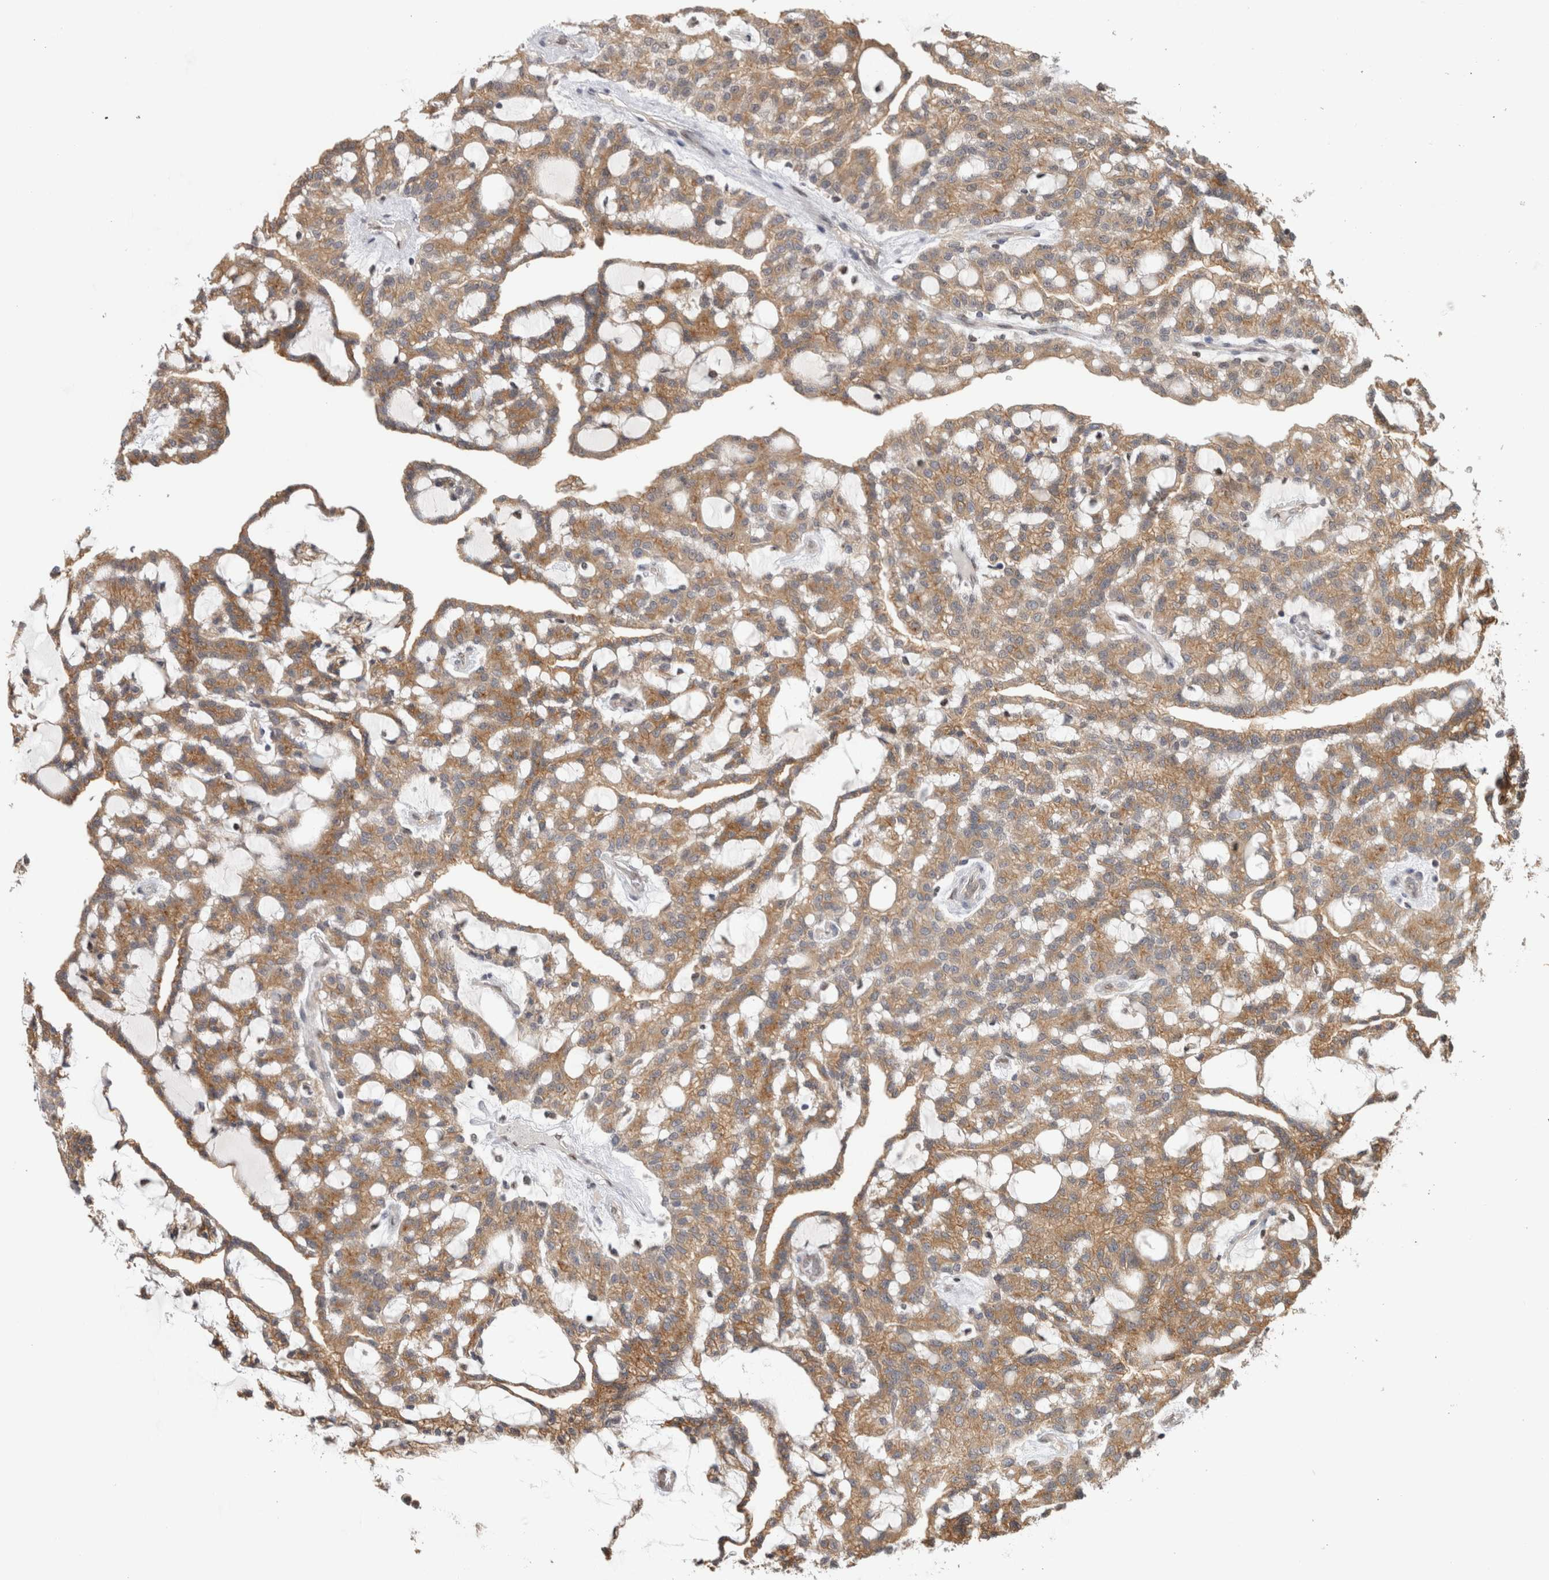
{"staining": {"intensity": "moderate", "quantity": ">75%", "location": "cytoplasmic/membranous"}, "tissue": "renal cancer", "cell_type": "Tumor cells", "image_type": "cancer", "snomed": [{"axis": "morphology", "description": "Adenocarcinoma, NOS"}, {"axis": "topography", "description": "Kidney"}], "caption": "Human renal cancer stained with a protein marker shows moderate staining in tumor cells.", "gene": "PIGP", "patient": {"sex": "male", "age": 63}}